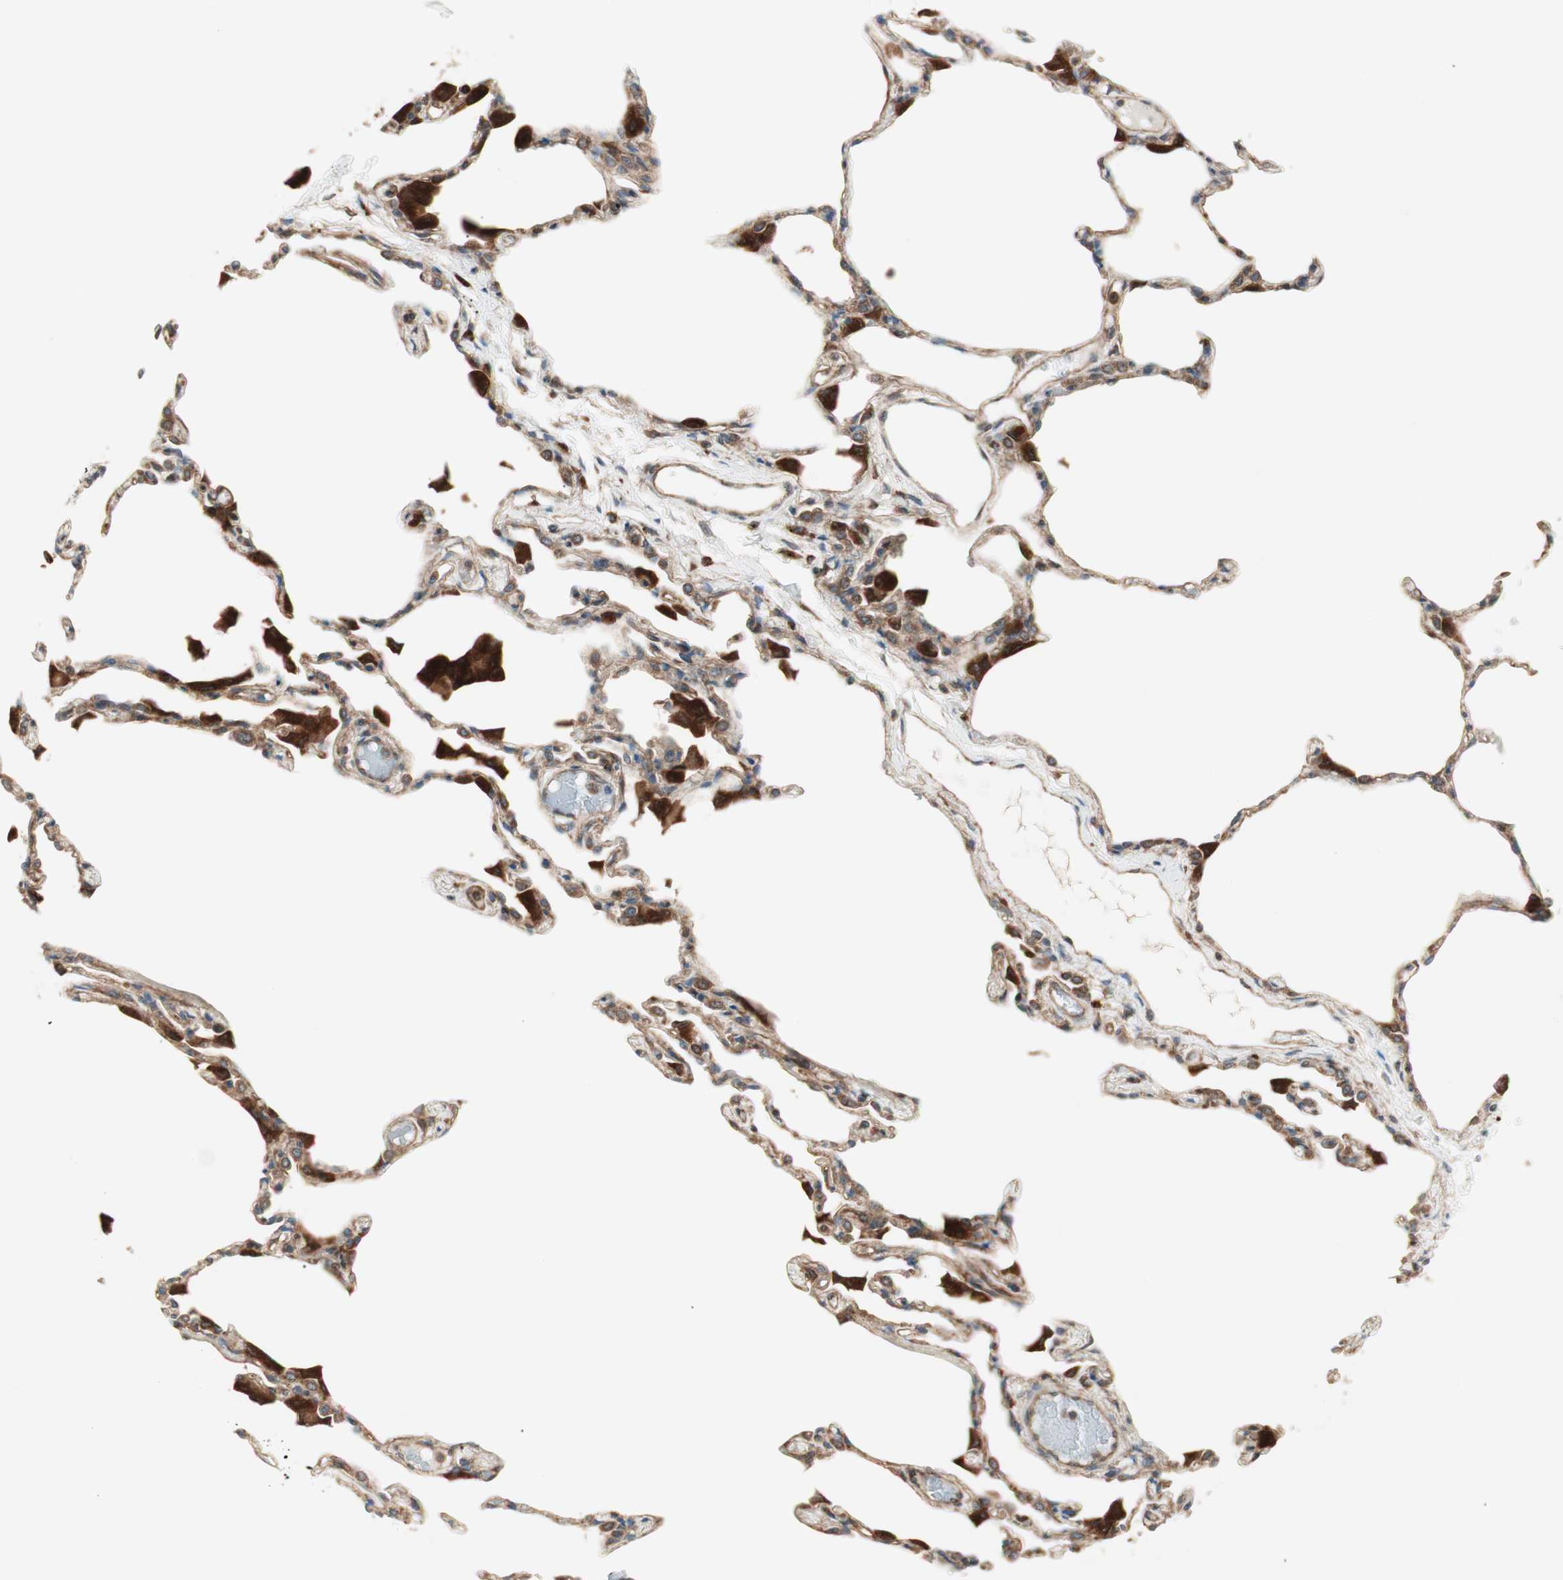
{"staining": {"intensity": "strong", "quantity": ">75%", "location": "cytoplasmic/membranous"}, "tissue": "lung", "cell_type": "Alveolar cells", "image_type": "normal", "snomed": [{"axis": "morphology", "description": "Normal tissue, NOS"}, {"axis": "topography", "description": "Lung"}], "caption": "An immunohistochemistry (IHC) image of normal tissue is shown. Protein staining in brown highlights strong cytoplasmic/membranous positivity in lung within alveolar cells. (DAB IHC with brightfield microscopy, high magnification).", "gene": "RAB5A", "patient": {"sex": "female", "age": 49}}